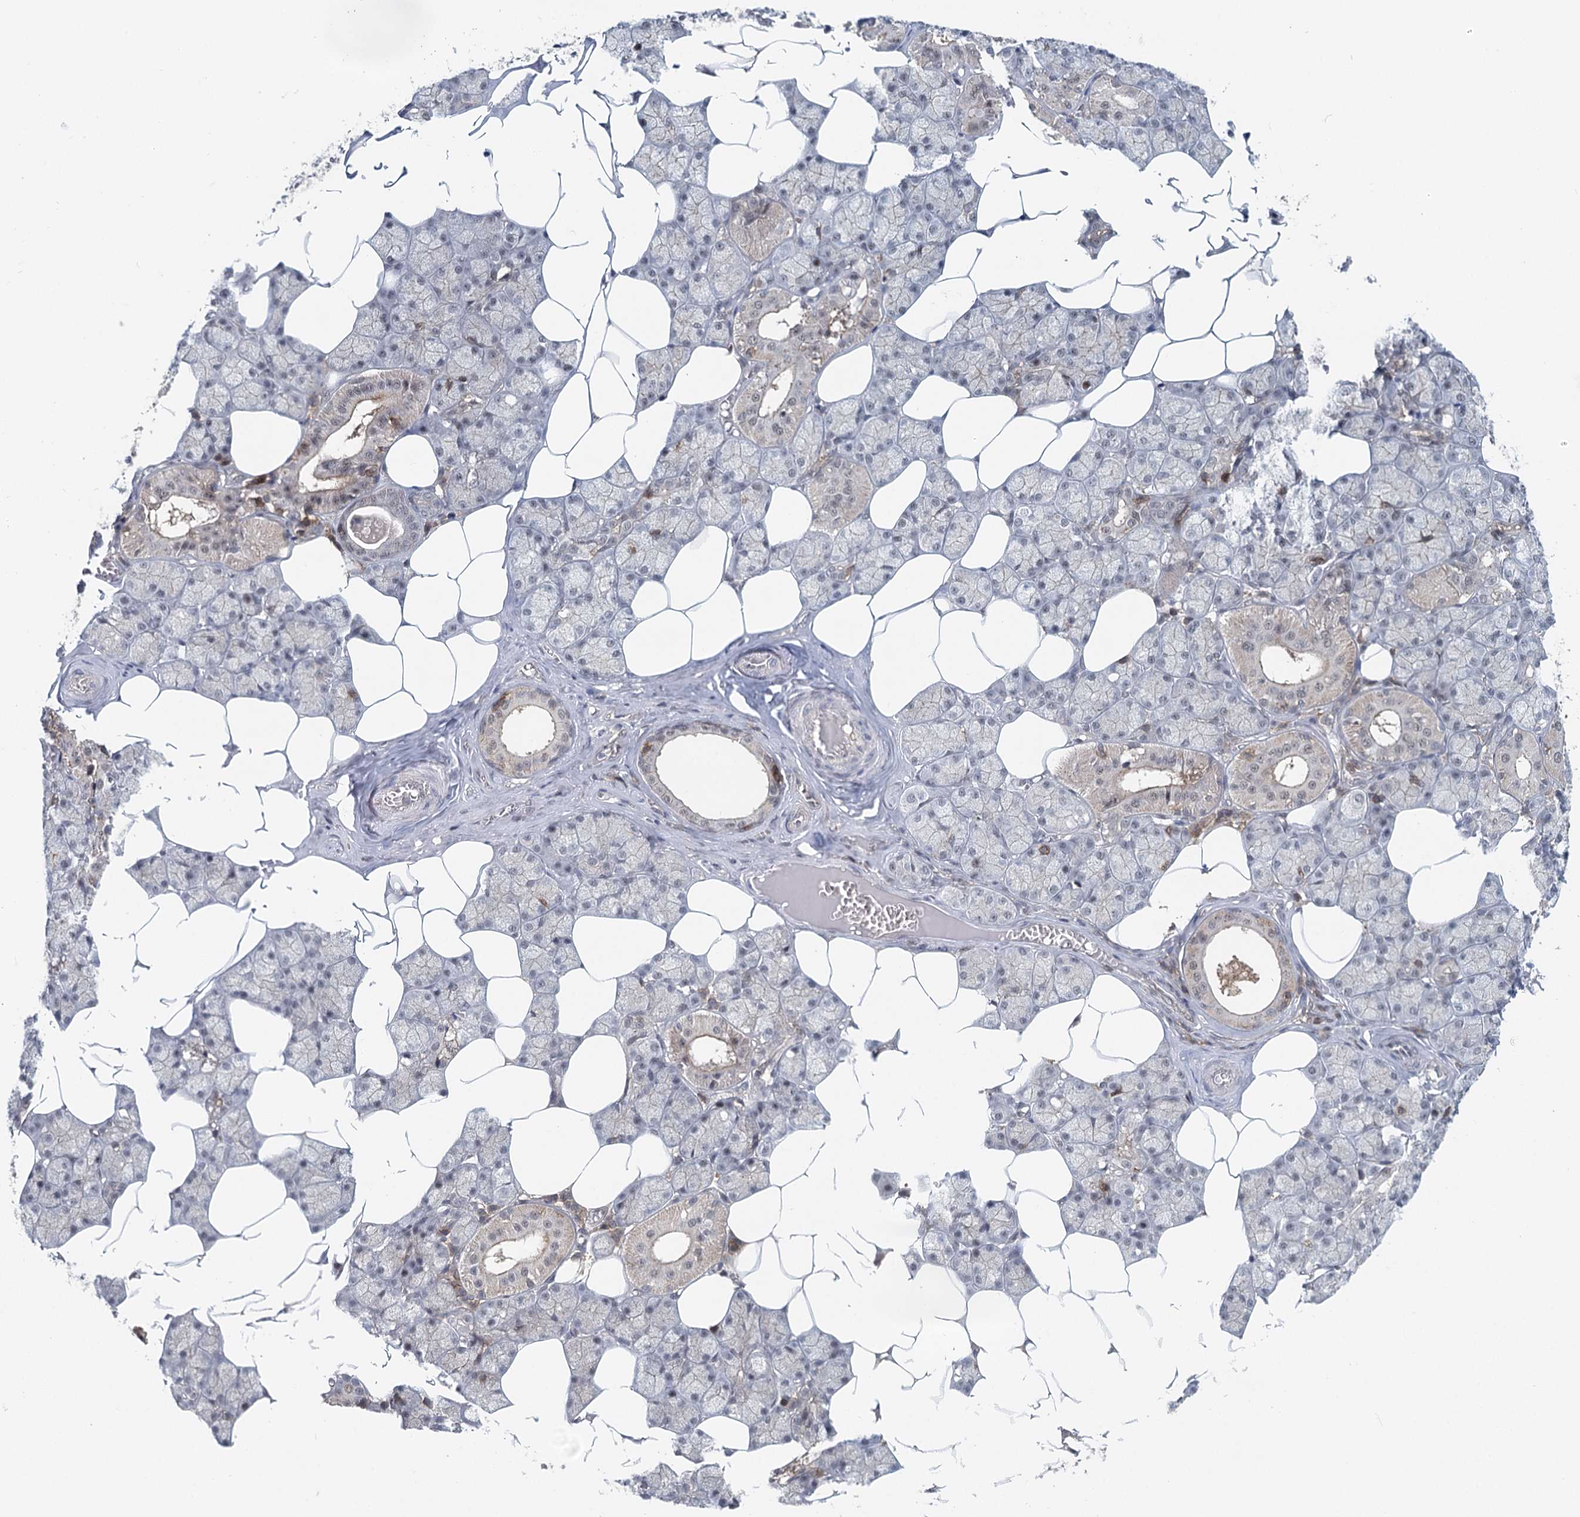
{"staining": {"intensity": "weak", "quantity": "<25%", "location": "cytoplasmic/membranous,nuclear"}, "tissue": "salivary gland", "cell_type": "Glandular cells", "image_type": "normal", "snomed": [{"axis": "morphology", "description": "Normal tissue, NOS"}, {"axis": "topography", "description": "Salivary gland"}], "caption": "Immunohistochemistry image of normal salivary gland: salivary gland stained with DAB exhibits no significant protein positivity in glandular cells.", "gene": "CDC42SE2", "patient": {"sex": "male", "age": 62}}